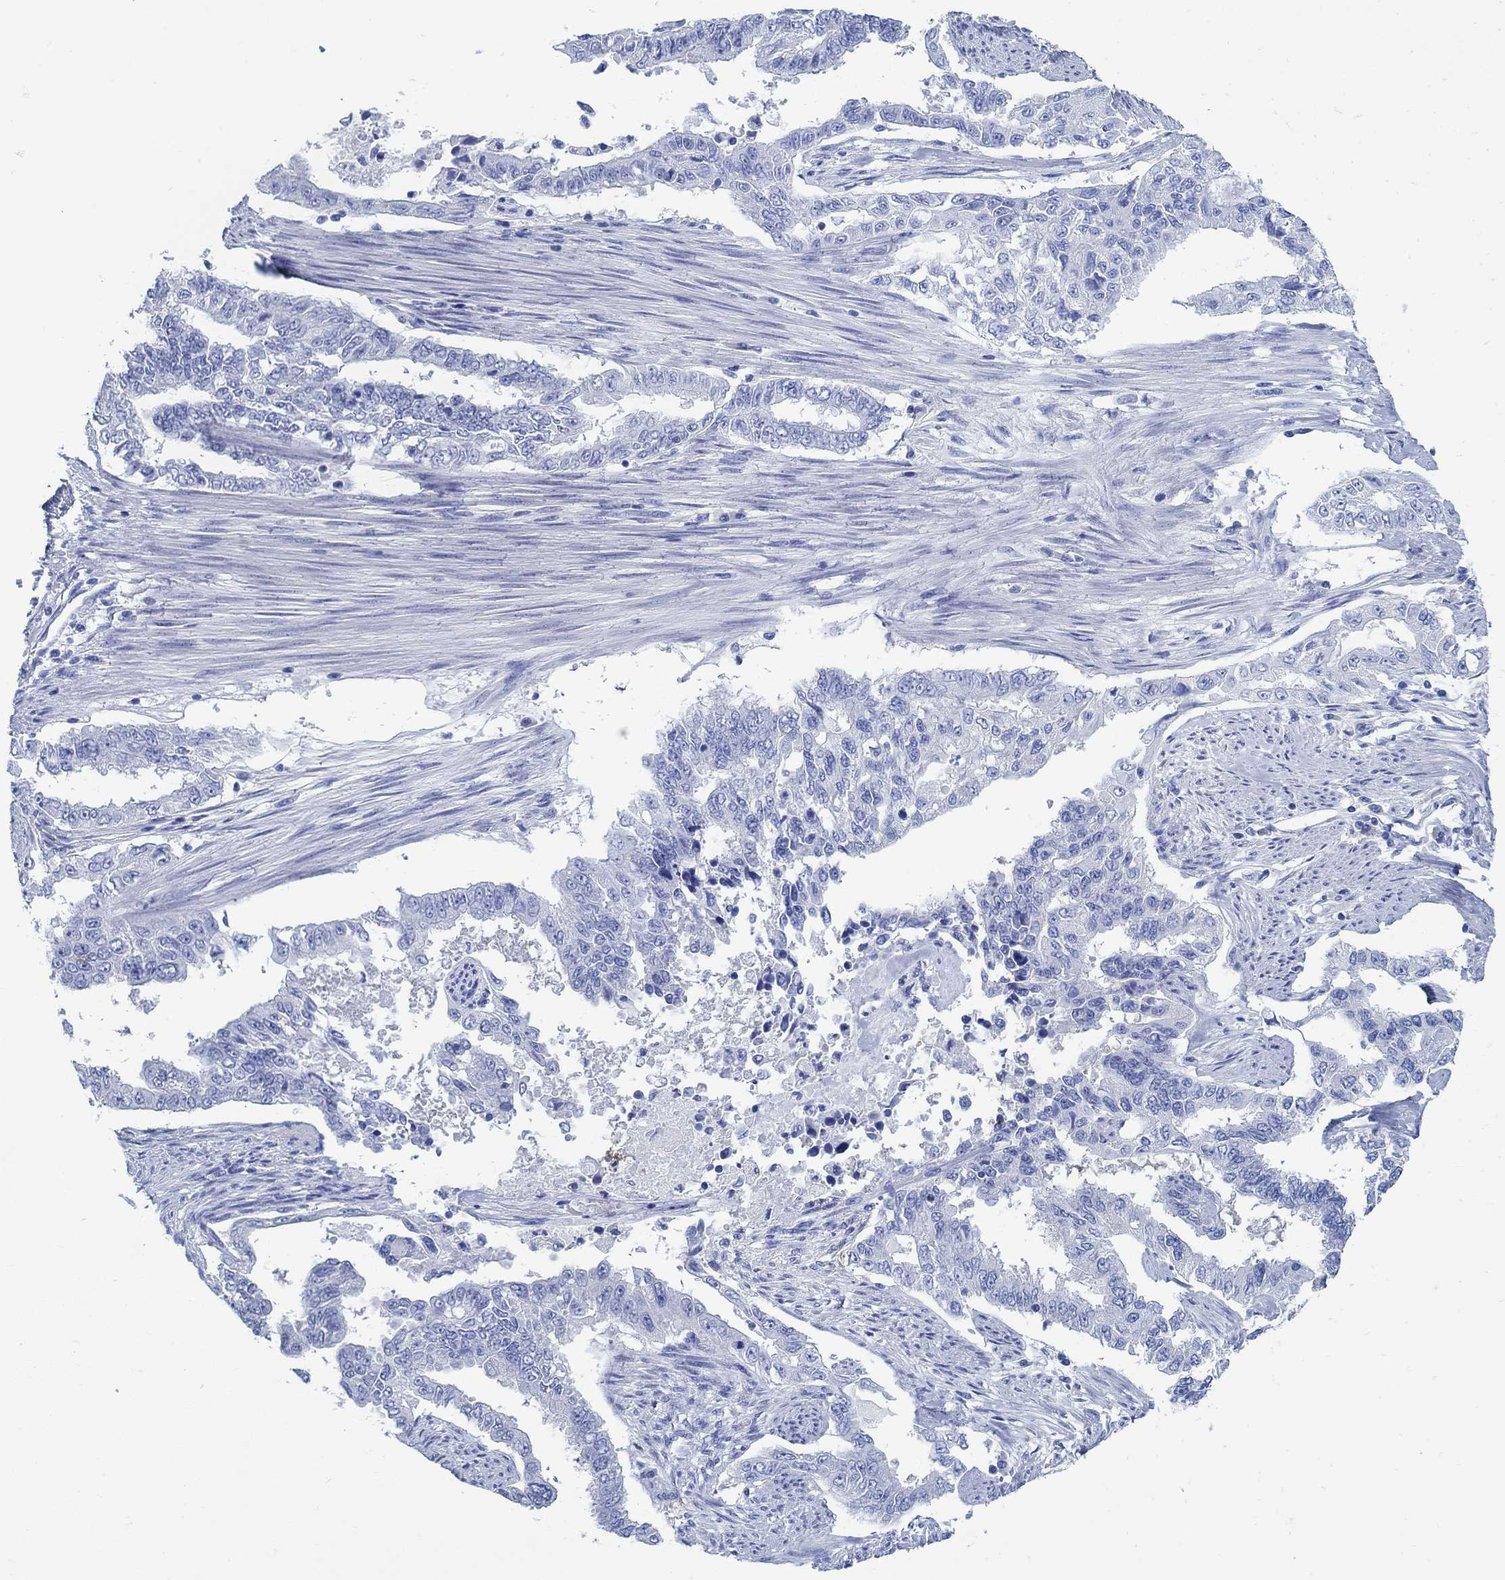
{"staining": {"intensity": "negative", "quantity": "none", "location": "none"}, "tissue": "endometrial cancer", "cell_type": "Tumor cells", "image_type": "cancer", "snomed": [{"axis": "morphology", "description": "Adenocarcinoma, NOS"}, {"axis": "topography", "description": "Uterus"}], "caption": "Immunohistochemistry histopathology image of endometrial adenocarcinoma stained for a protein (brown), which shows no positivity in tumor cells.", "gene": "C15orf39", "patient": {"sex": "female", "age": 59}}